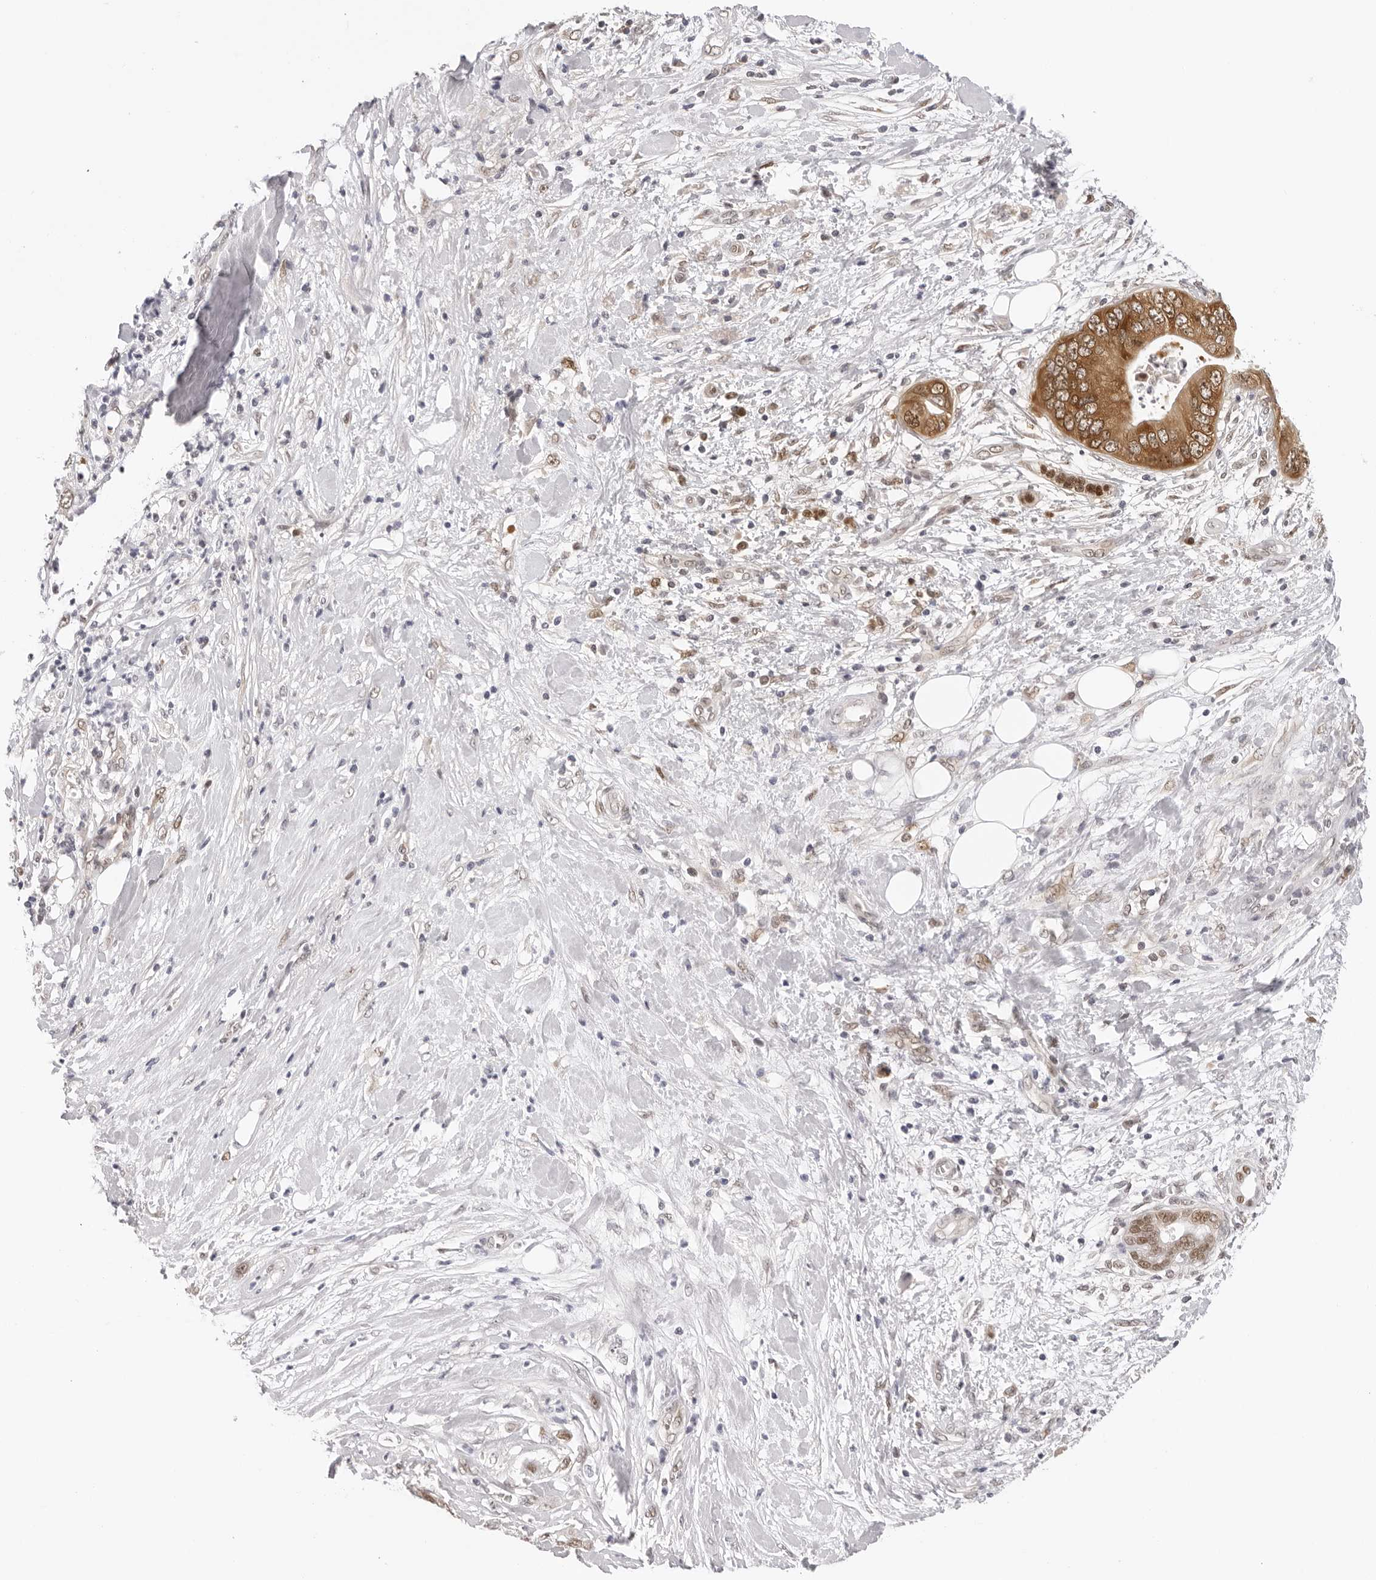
{"staining": {"intensity": "moderate", "quantity": ">75%", "location": "cytoplasmic/membranous,nuclear"}, "tissue": "pancreatic cancer", "cell_type": "Tumor cells", "image_type": "cancer", "snomed": [{"axis": "morphology", "description": "Adenocarcinoma, NOS"}, {"axis": "topography", "description": "Pancreas"}], "caption": "The photomicrograph demonstrates immunohistochemical staining of pancreatic cancer (adenocarcinoma). There is moderate cytoplasmic/membranous and nuclear expression is present in about >75% of tumor cells.", "gene": "WDR77", "patient": {"sex": "female", "age": 78}}